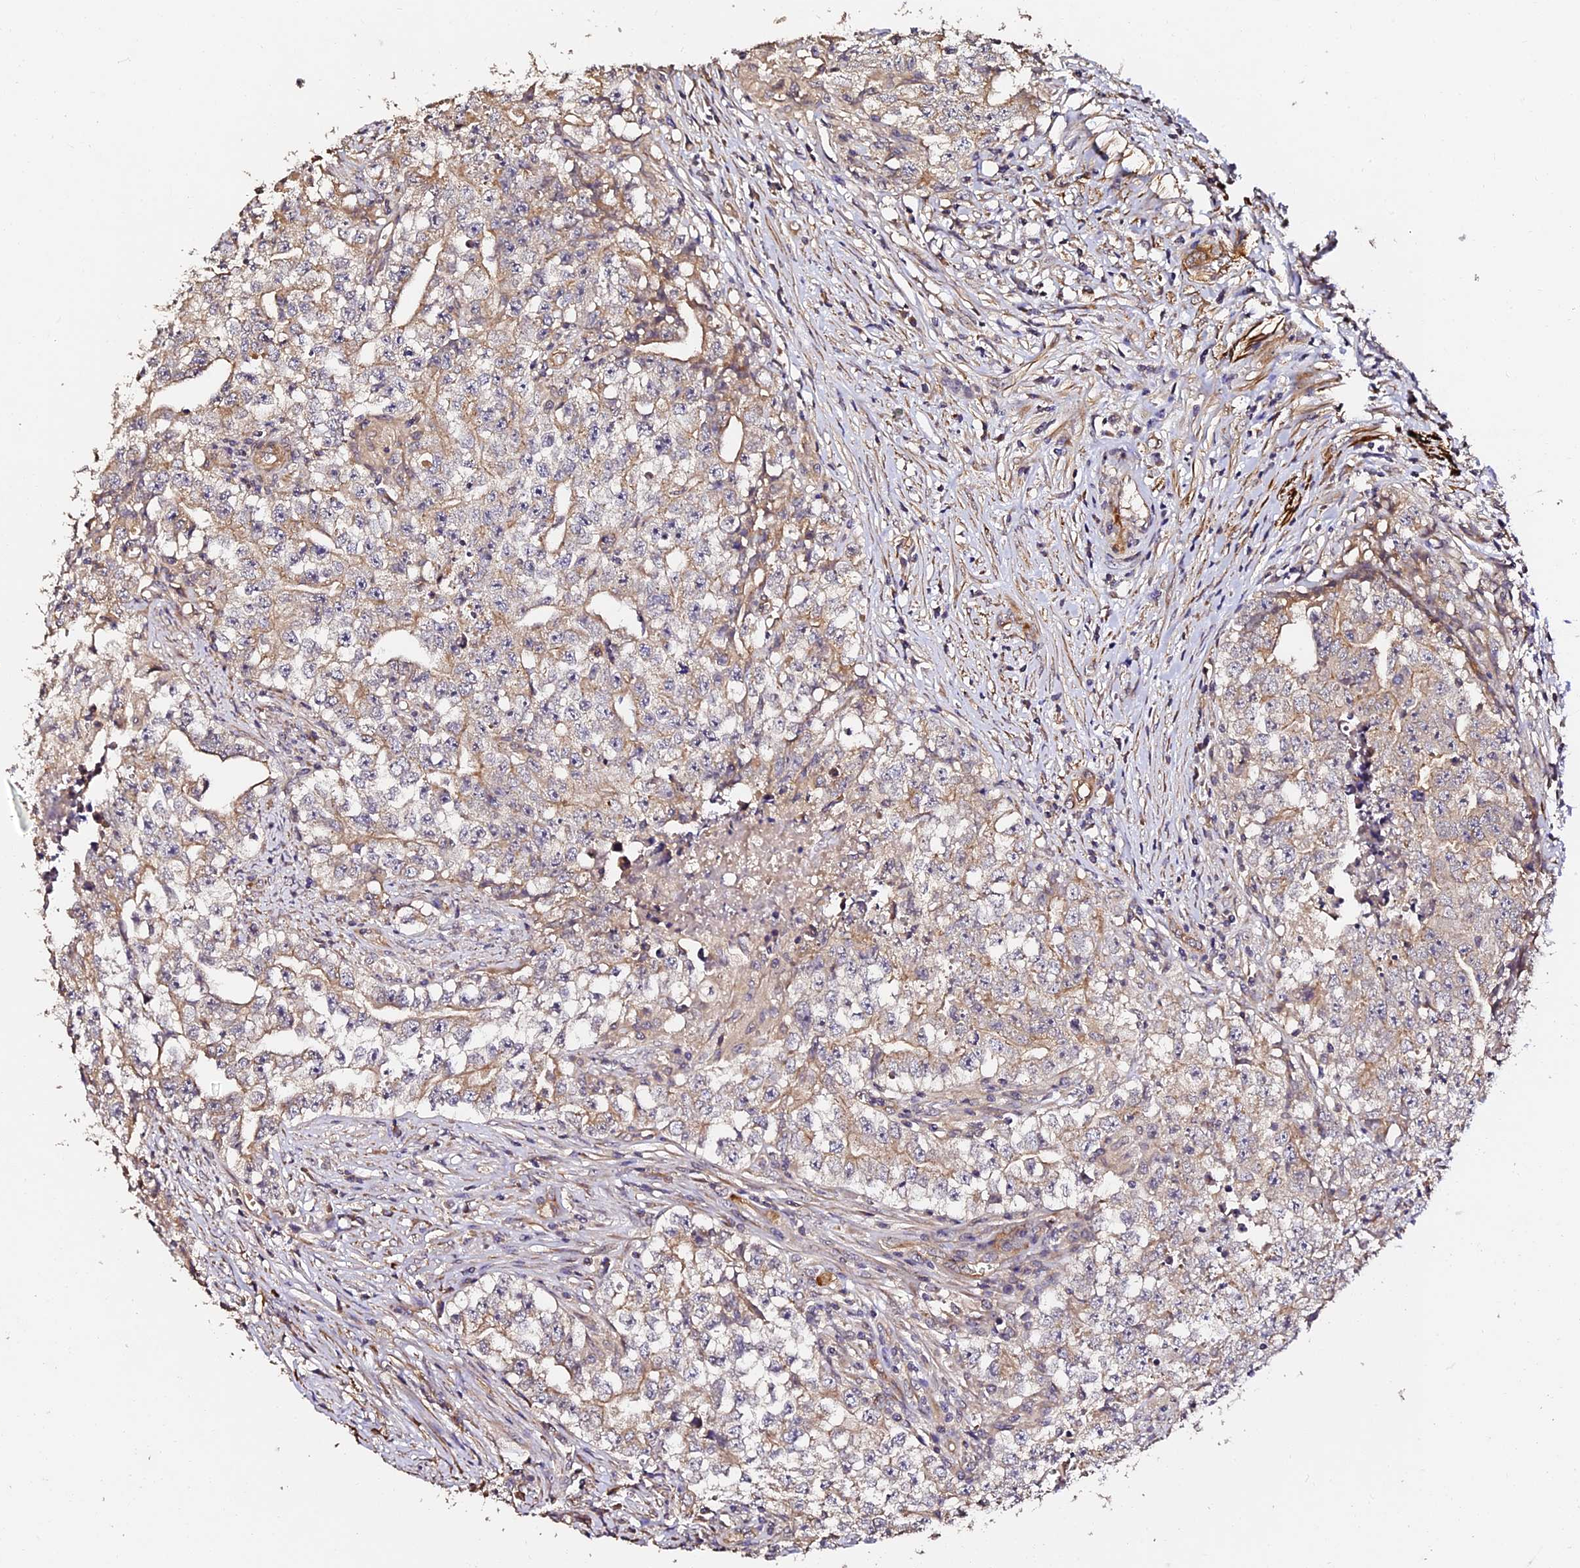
{"staining": {"intensity": "weak", "quantity": "<25%", "location": "cytoplasmic/membranous"}, "tissue": "testis cancer", "cell_type": "Tumor cells", "image_type": "cancer", "snomed": [{"axis": "morphology", "description": "Seminoma, NOS"}, {"axis": "morphology", "description": "Carcinoma, Embryonal, NOS"}, {"axis": "topography", "description": "Testis"}], "caption": "High magnification brightfield microscopy of testis cancer (seminoma) stained with DAB (brown) and counterstained with hematoxylin (blue): tumor cells show no significant staining. (Stains: DAB immunohistochemistry with hematoxylin counter stain, Microscopy: brightfield microscopy at high magnification).", "gene": "TDO2", "patient": {"sex": "male", "age": 43}}